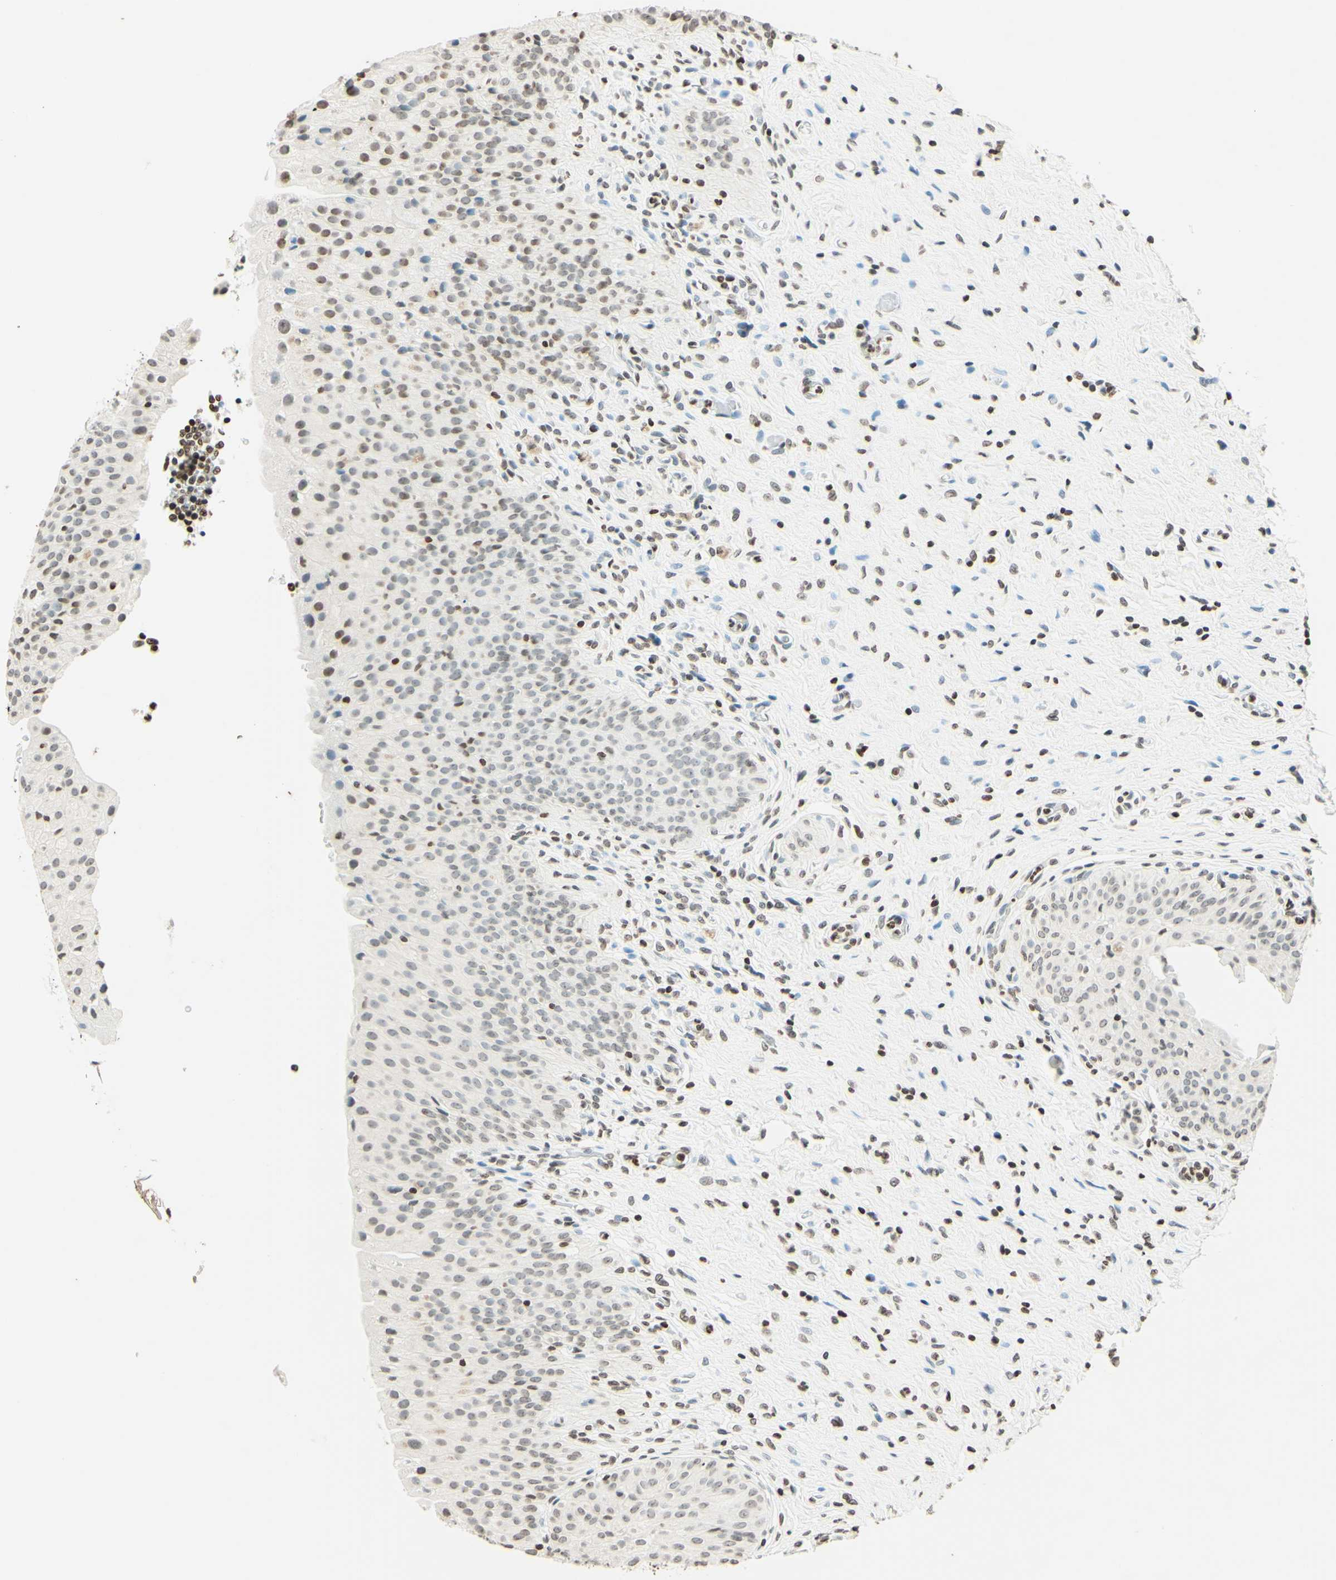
{"staining": {"intensity": "weak", "quantity": "25%-75%", "location": "nuclear"}, "tissue": "urinary bladder", "cell_type": "Urothelial cells", "image_type": "normal", "snomed": [{"axis": "morphology", "description": "Normal tissue, NOS"}, {"axis": "morphology", "description": "Urothelial carcinoma, High grade"}, {"axis": "topography", "description": "Urinary bladder"}], "caption": "High-power microscopy captured an IHC photomicrograph of benign urinary bladder, revealing weak nuclear positivity in approximately 25%-75% of urothelial cells.", "gene": "MSH2", "patient": {"sex": "male", "age": 46}}